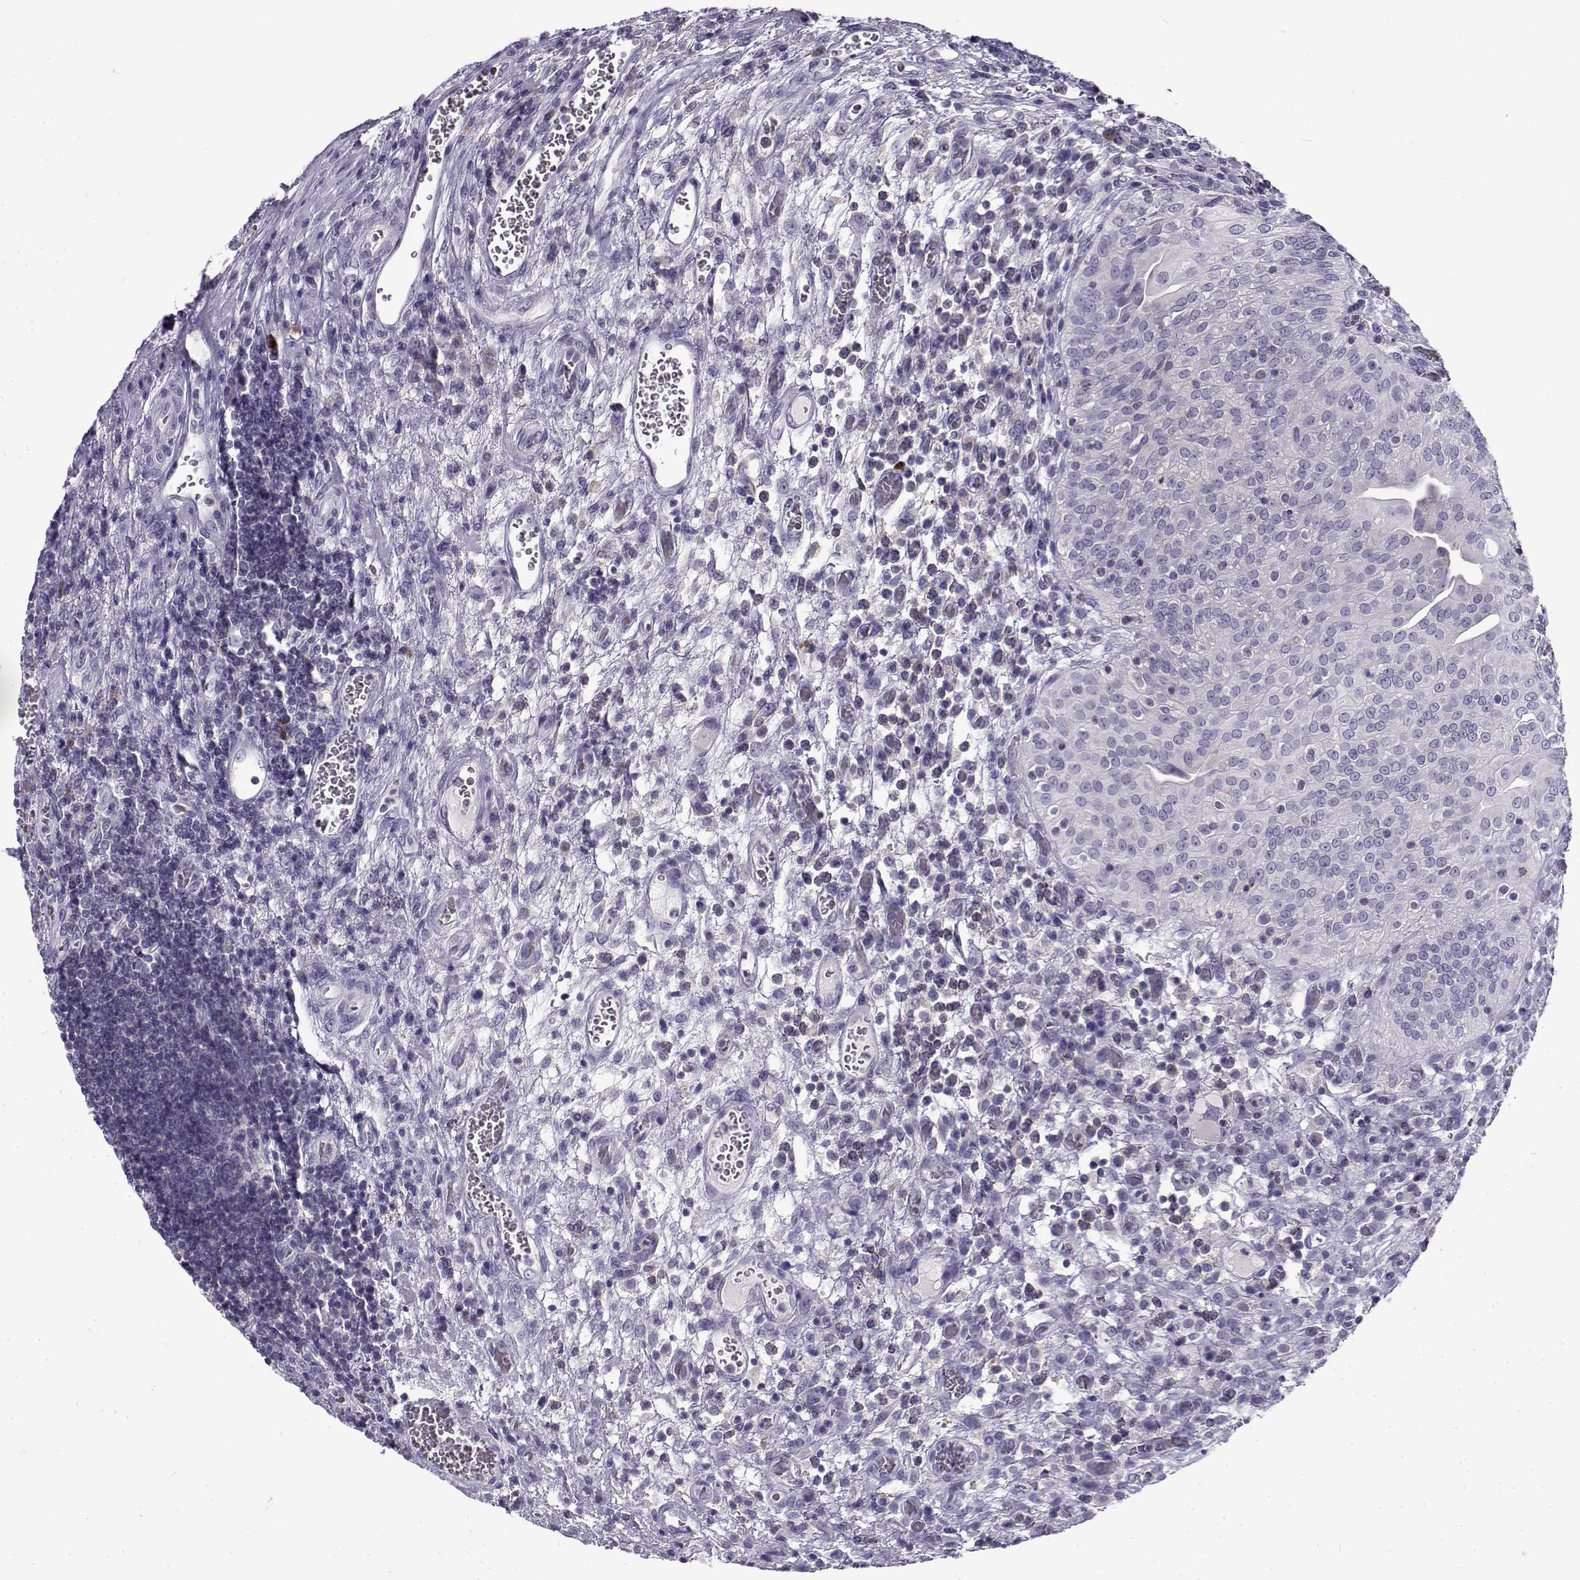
{"staining": {"intensity": "negative", "quantity": "none", "location": "none"}, "tissue": "urothelial cancer", "cell_type": "Tumor cells", "image_type": "cancer", "snomed": [{"axis": "morphology", "description": "Urothelial carcinoma, High grade"}, {"axis": "topography", "description": "Urinary bladder"}], "caption": "A micrograph of human urothelial cancer is negative for staining in tumor cells.", "gene": "FAM166A", "patient": {"sex": "male", "age": 60}}